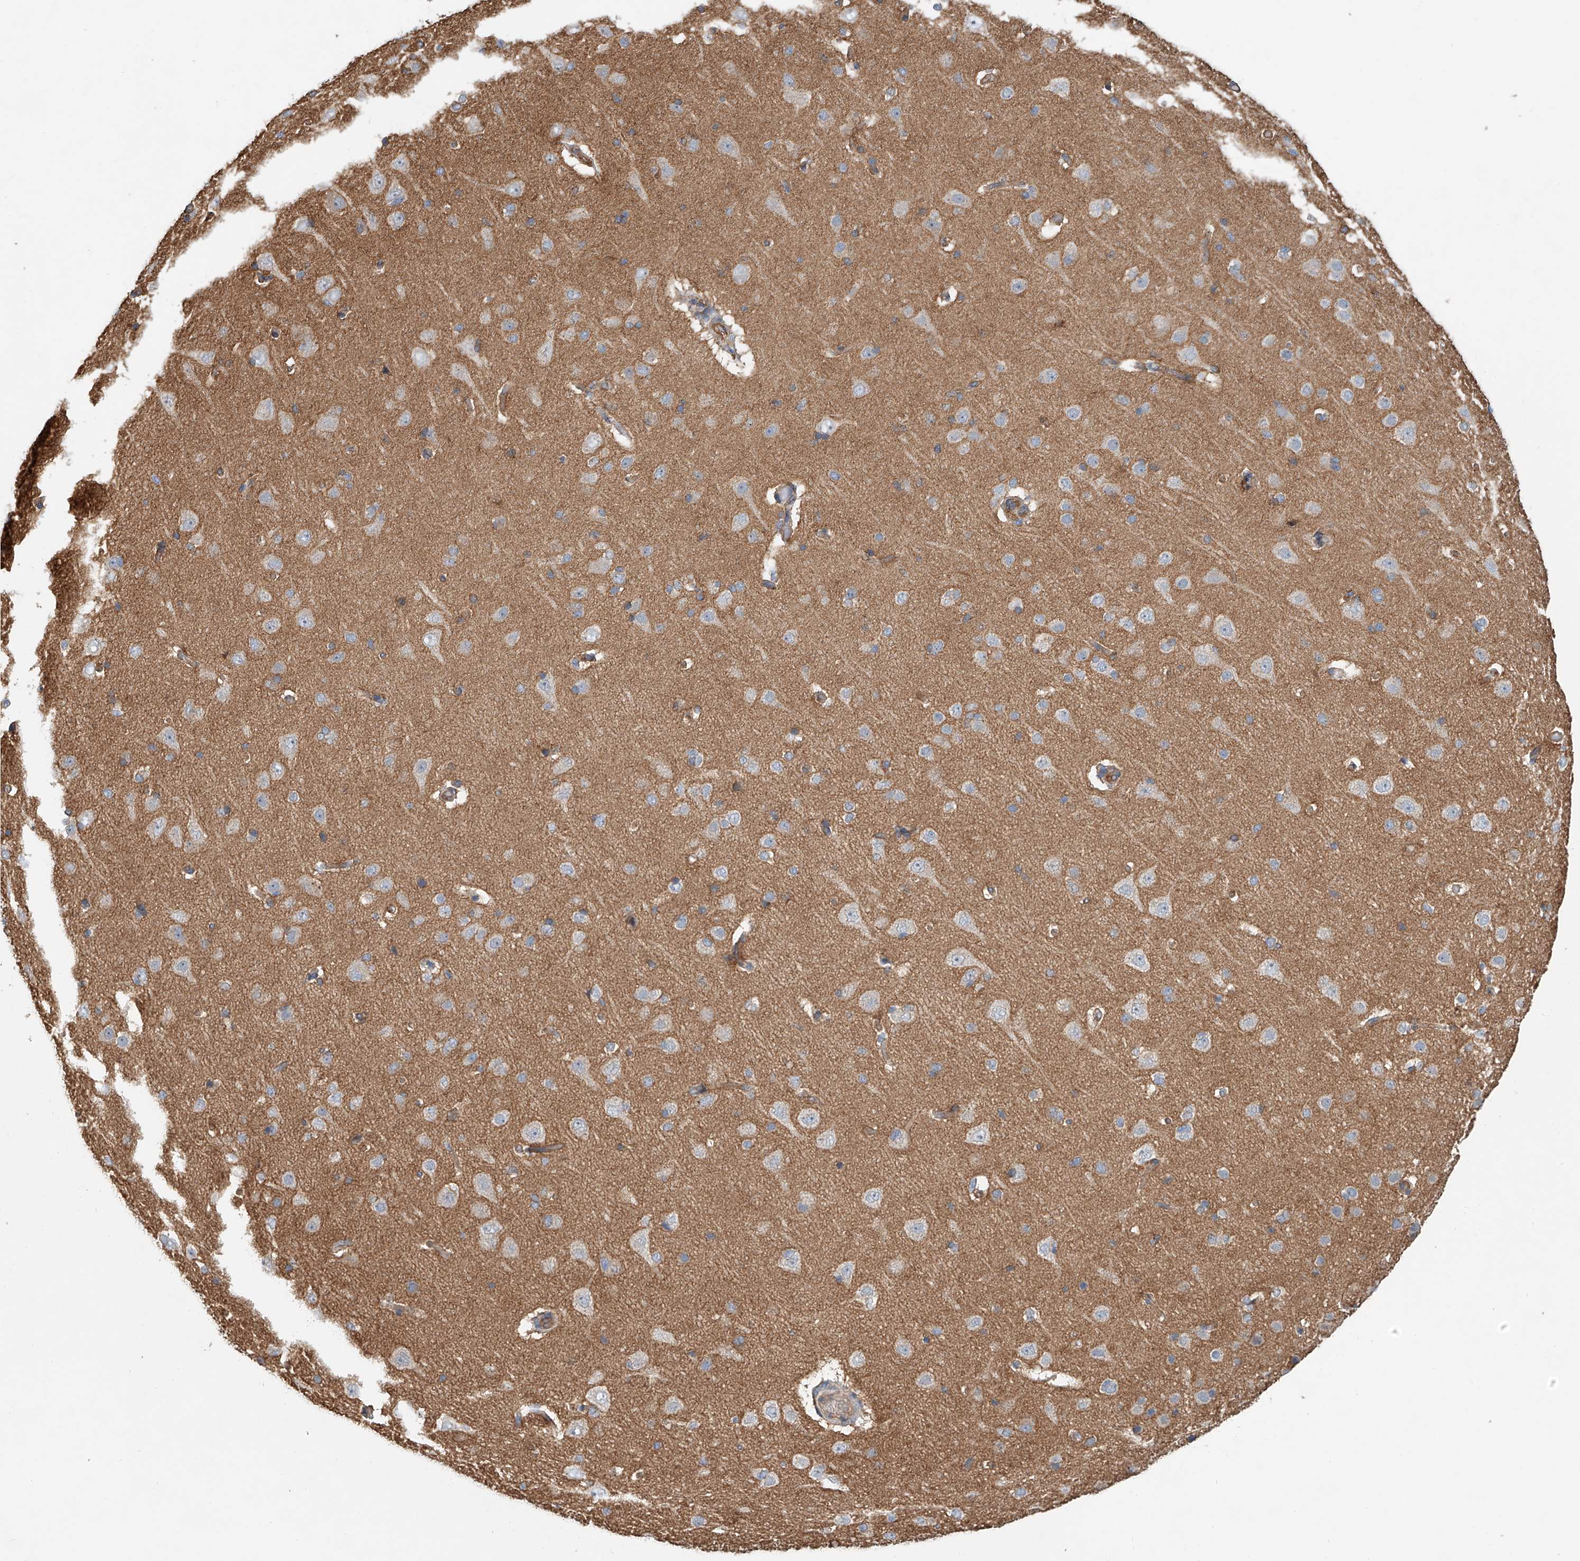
{"staining": {"intensity": "negative", "quantity": "none", "location": "none"}, "tissue": "cerebral cortex", "cell_type": "Endothelial cells", "image_type": "normal", "snomed": [{"axis": "morphology", "description": "Normal tissue, NOS"}, {"axis": "topography", "description": "Cerebral cortex"}], "caption": "Endothelial cells are negative for protein expression in unremarkable human cerebral cortex. The staining is performed using DAB (3,3'-diaminobenzidine) brown chromogen with nuclei counter-stained in using hematoxylin.", "gene": "FRYL", "patient": {"sex": "male", "age": 34}}